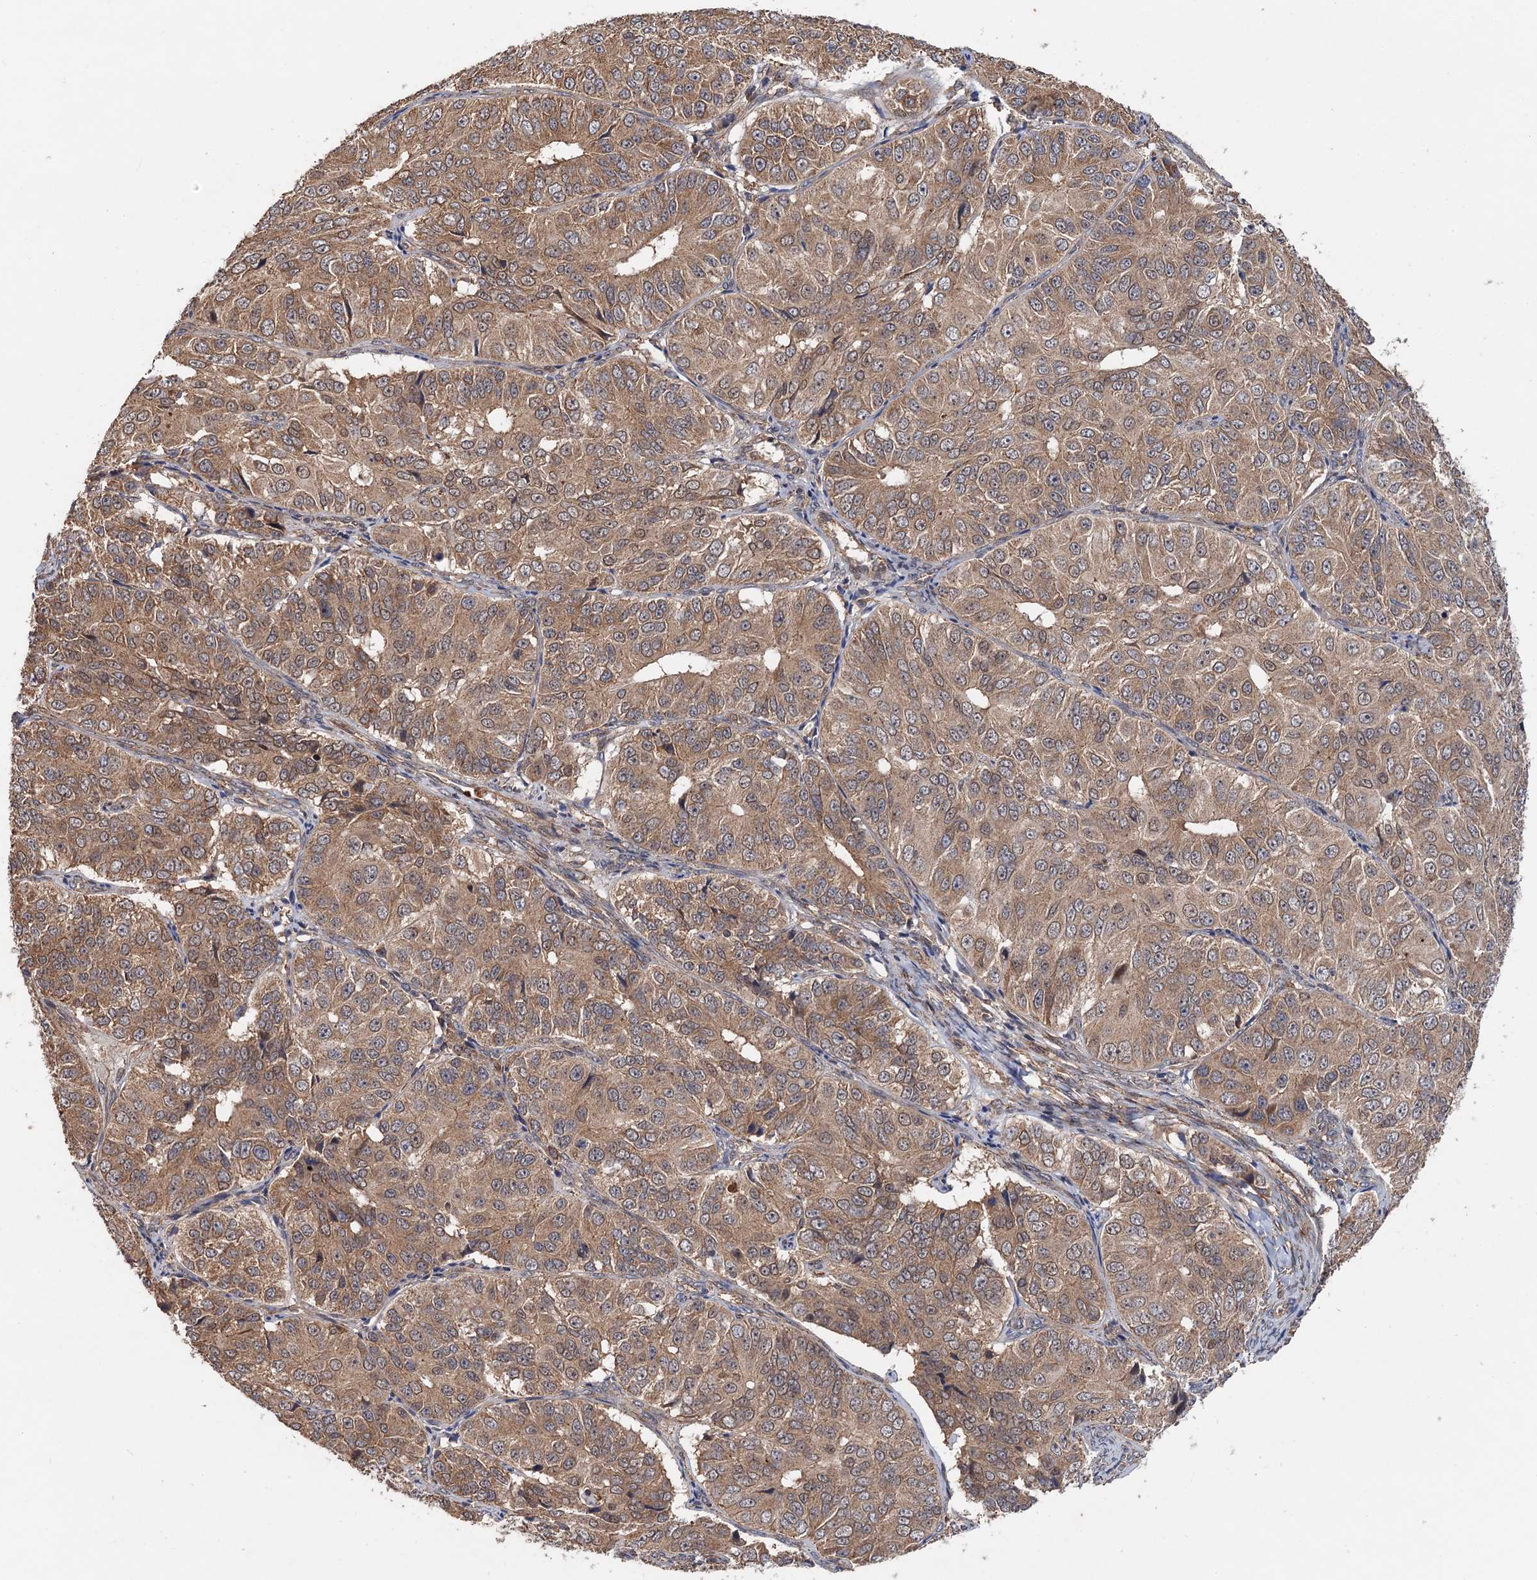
{"staining": {"intensity": "moderate", "quantity": ">75%", "location": "cytoplasmic/membranous"}, "tissue": "ovarian cancer", "cell_type": "Tumor cells", "image_type": "cancer", "snomed": [{"axis": "morphology", "description": "Carcinoma, endometroid"}, {"axis": "topography", "description": "Ovary"}], "caption": "A medium amount of moderate cytoplasmic/membranous staining is present in about >75% of tumor cells in ovarian cancer (endometroid carcinoma) tissue. (DAB = brown stain, brightfield microscopy at high magnification).", "gene": "SNX32", "patient": {"sex": "female", "age": 51}}